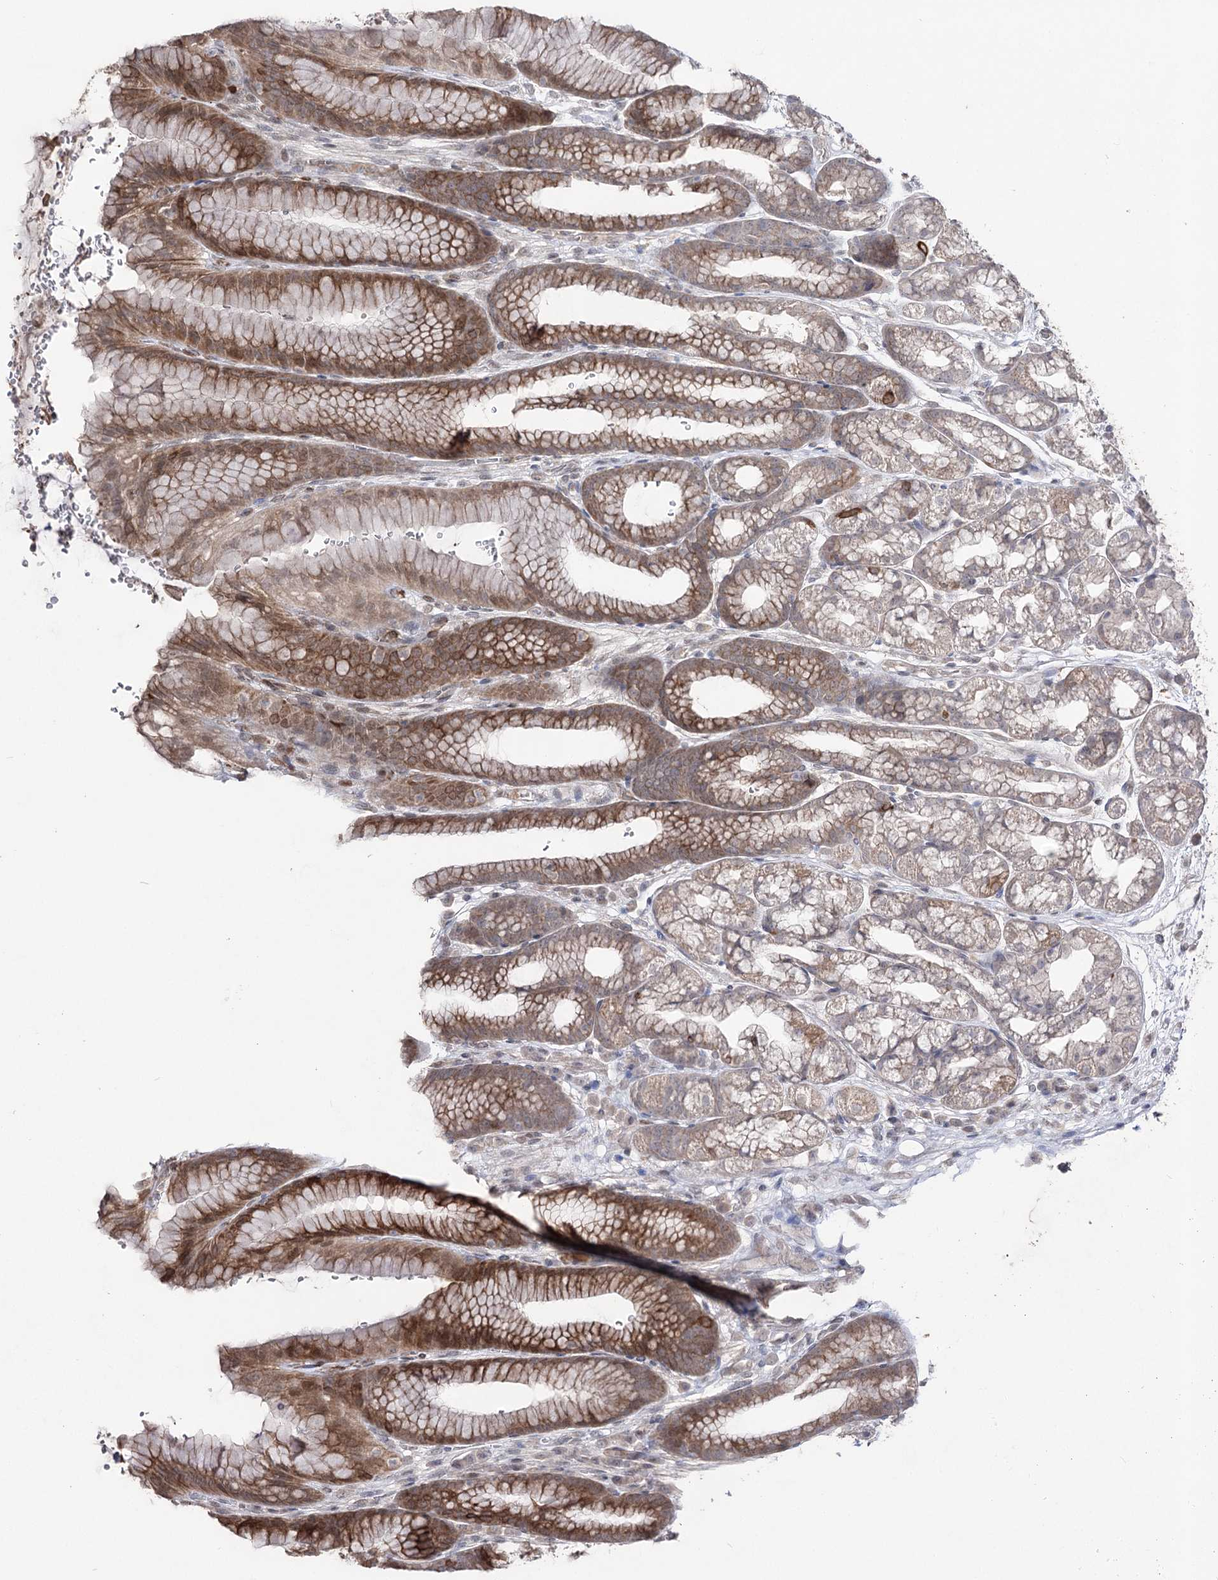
{"staining": {"intensity": "moderate", "quantity": "25%-75%", "location": "cytoplasmic/membranous"}, "tissue": "stomach", "cell_type": "Glandular cells", "image_type": "normal", "snomed": [{"axis": "morphology", "description": "Normal tissue, NOS"}, {"axis": "morphology", "description": "Adenocarcinoma, NOS"}, {"axis": "topography", "description": "Stomach"}], "caption": "Glandular cells reveal moderate cytoplasmic/membranous staining in approximately 25%-75% of cells in unremarkable stomach. Using DAB (brown) and hematoxylin (blue) stains, captured at high magnification using brightfield microscopy.", "gene": "HSD11B2", "patient": {"sex": "male", "age": 57}}